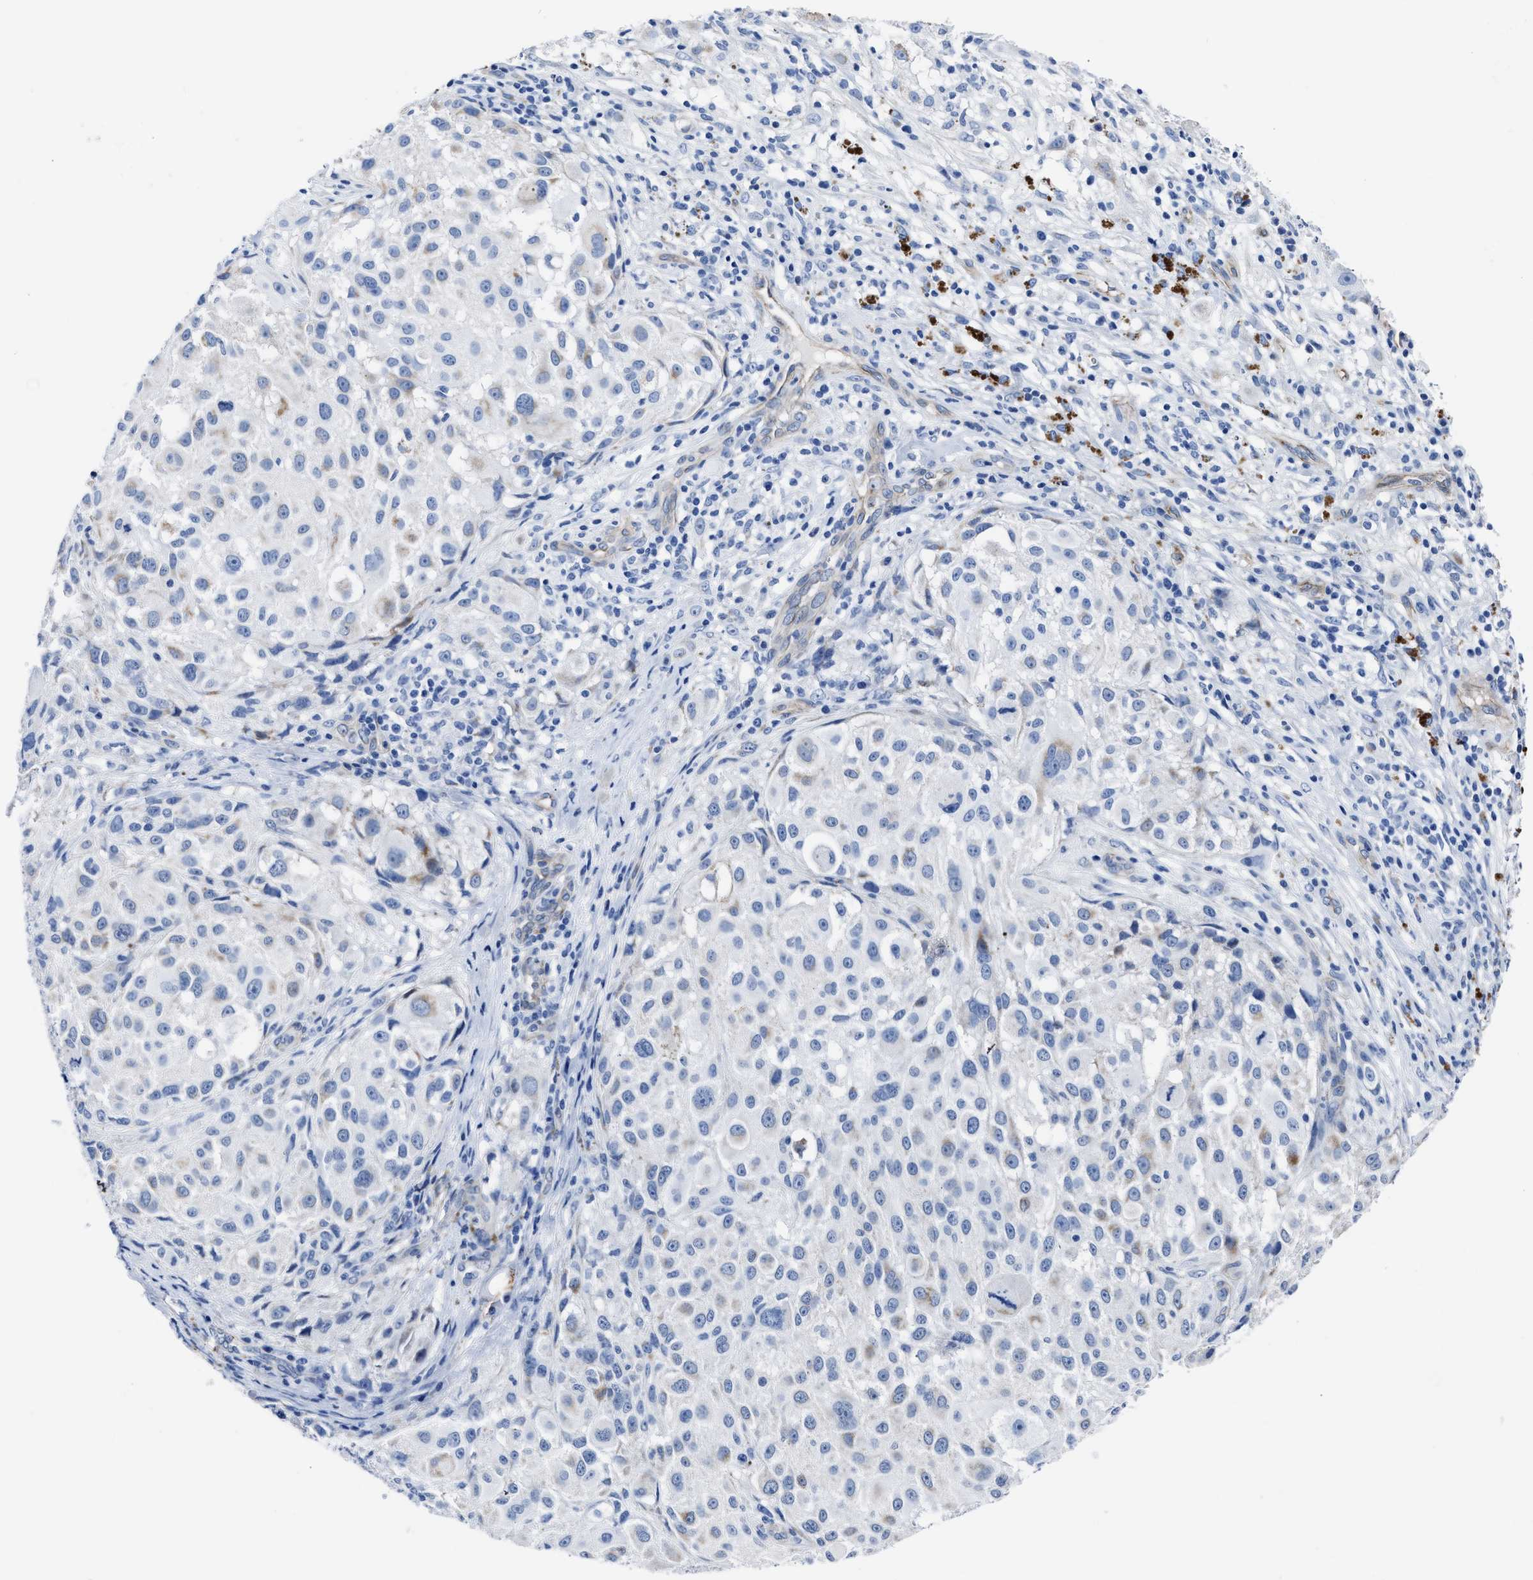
{"staining": {"intensity": "negative", "quantity": "none", "location": "none"}, "tissue": "melanoma", "cell_type": "Tumor cells", "image_type": "cancer", "snomed": [{"axis": "morphology", "description": "Necrosis, NOS"}, {"axis": "morphology", "description": "Malignant melanoma, NOS"}, {"axis": "topography", "description": "Skin"}], "caption": "An IHC histopathology image of melanoma is shown. There is no staining in tumor cells of melanoma.", "gene": "KCNMB3", "patient": {"sex": "female", "age": 87}}